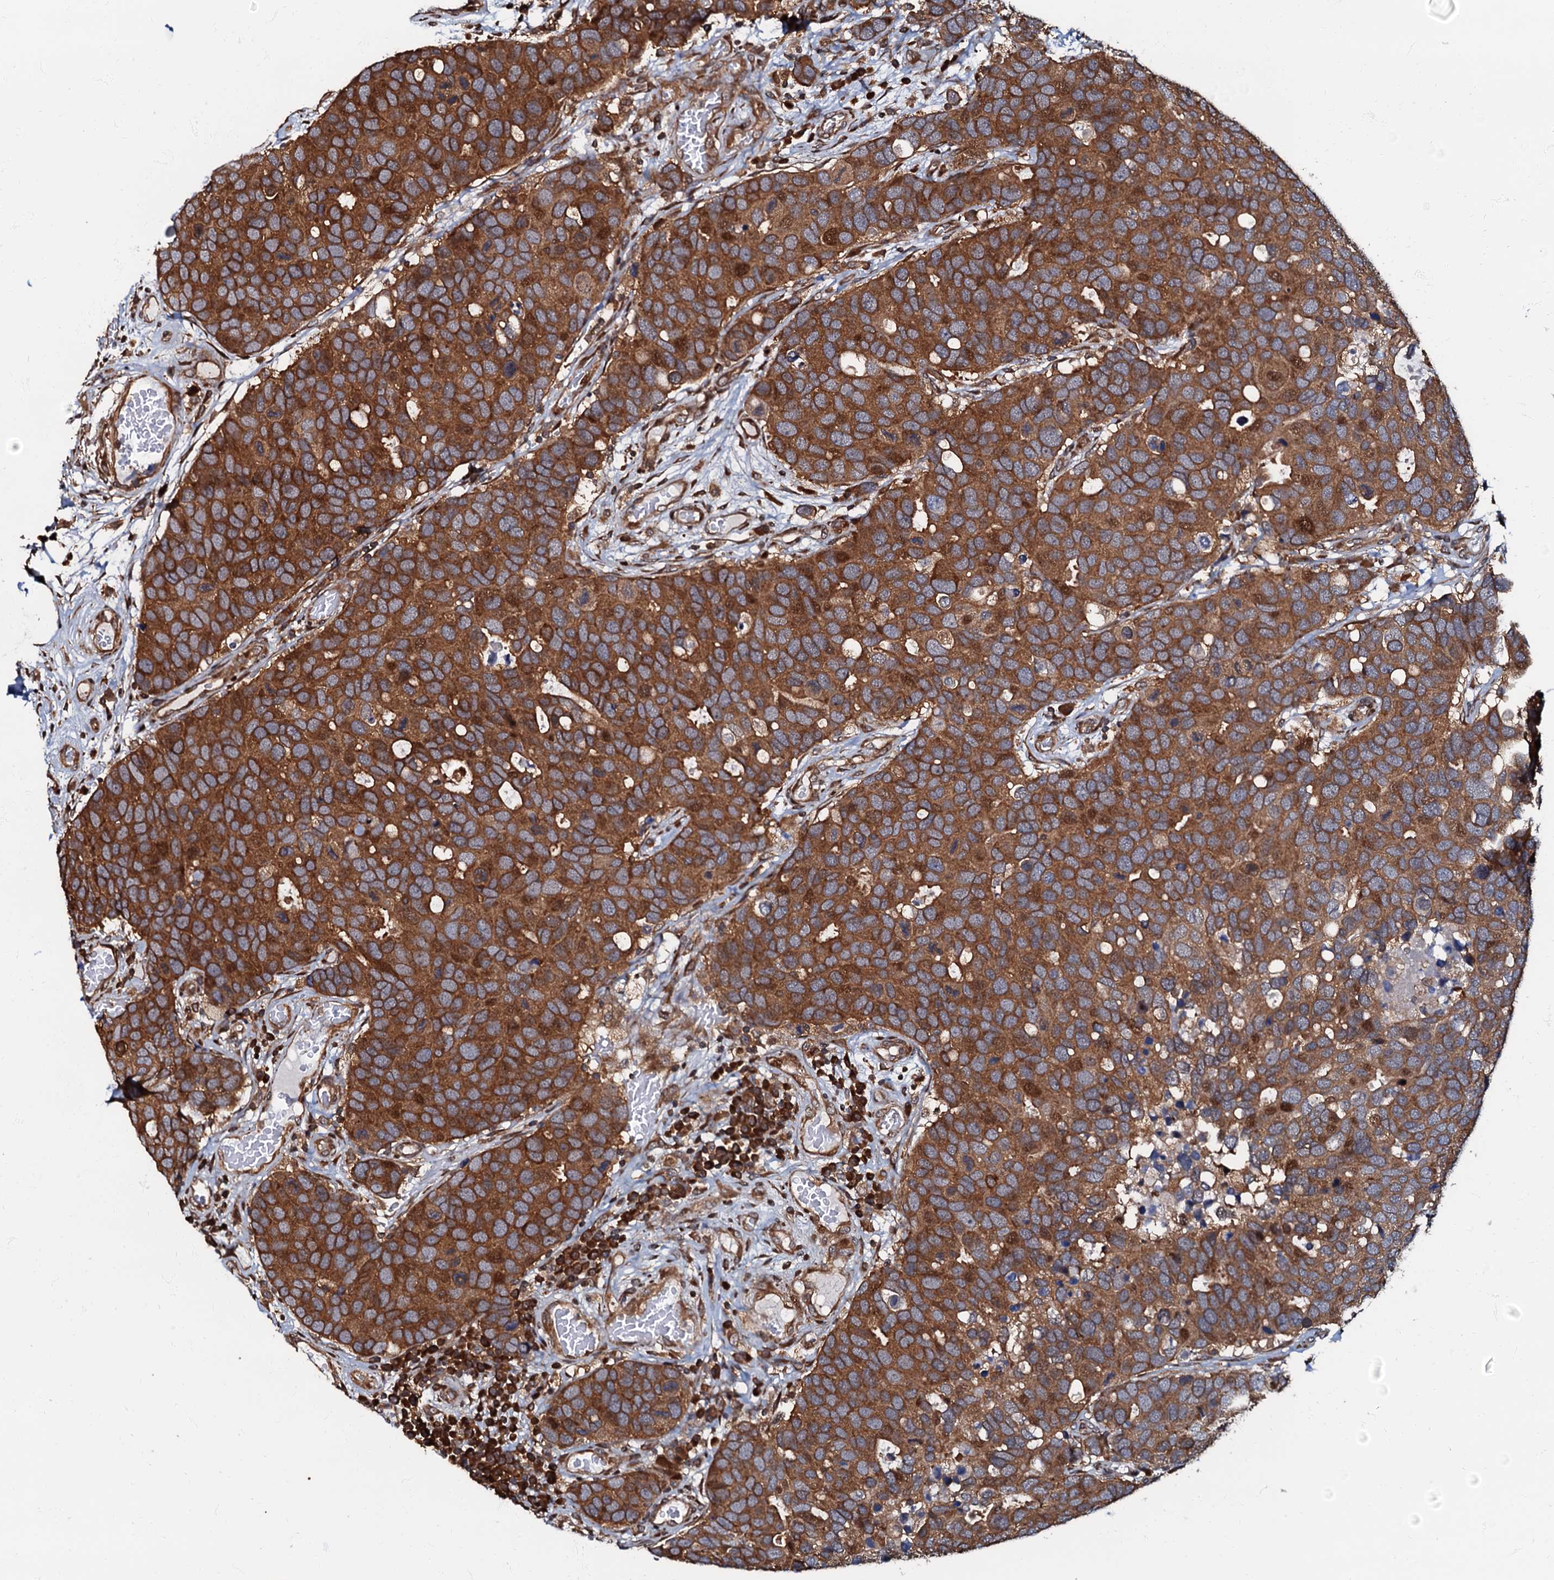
{"staining": {"intensity": "strong", "quantity": ">75%", "location": "cytoplasmic/membranous"}, "tissue": "breast cancer", "cell_type": "Tumor cells", "image_type": "cancer", "snomed": [{"axis": "morphology", "description": "Duct carcinoma"}, {"axis": "topography", "description": "Breast"}], "caption": "Immunohistochemical staining of human breast cancer displays high levels of strong cytoplasmic/membranous protein expression in approximately >75% of tumor cells.", "gene": "OSBP", "patient": {"sex": "female", "age": 83}}